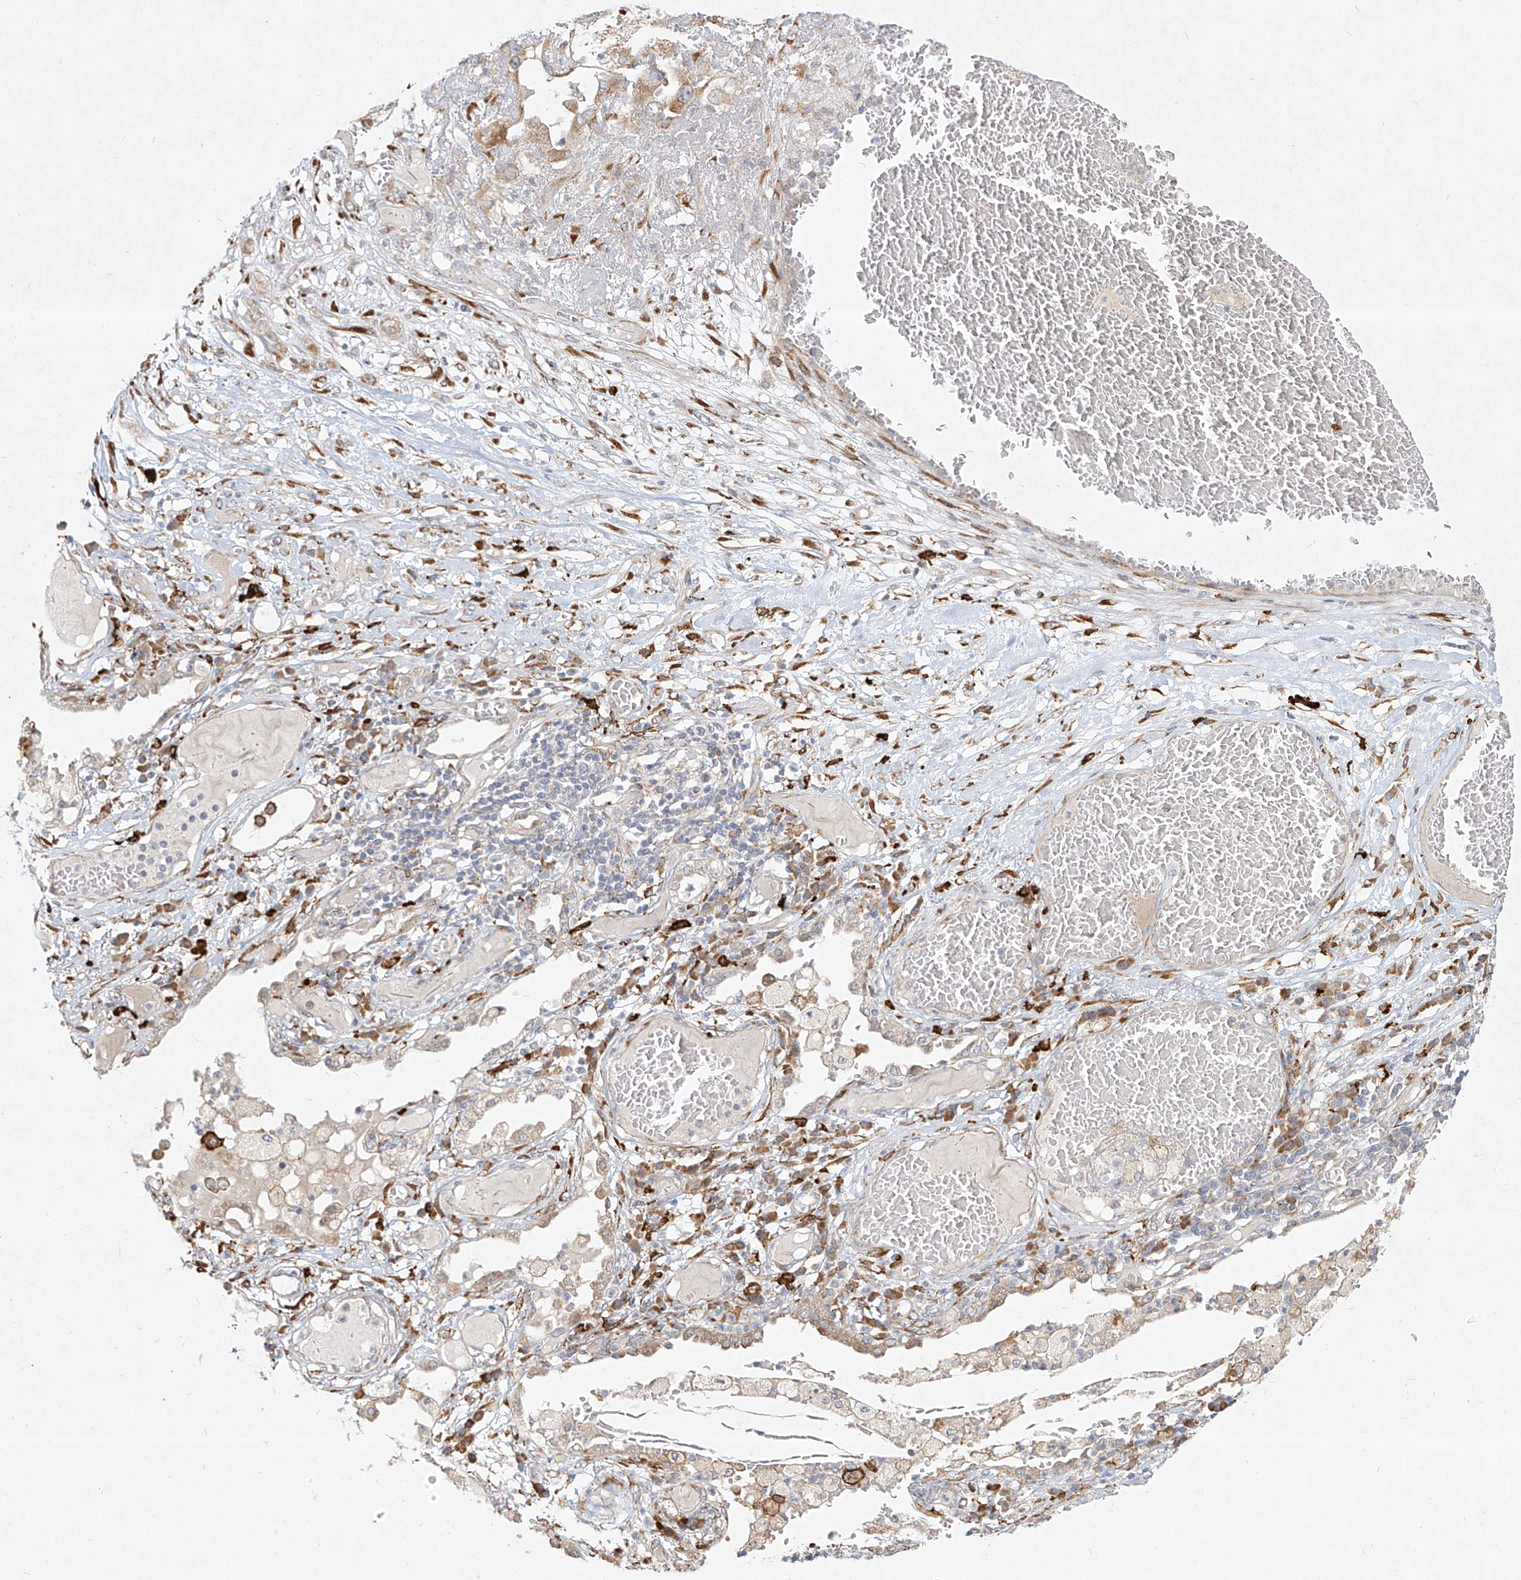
{"staining": {"intensity": "moderate", "quantity": "25%-75%", "location": "cytoplasmic/membranous"}, "tissue": "lung cancer", "cell_type": "Tumor cells", "image_type": "cancer", "snomed": [{"axis": "morphology", "description": "Squamous cell carcinoma, NOS"}, {"axis": "topography", "description": "Lung"}], "caption": "An IHC micrograph of neoplastic tissue is shown. Protein staining in brown shows moderate cytoplasmic/membranous positivity in squamous cell carcinoma (lung) within tumor cells.", "gene": "CD209", "patient": {"sex": "male", "age": 71}}